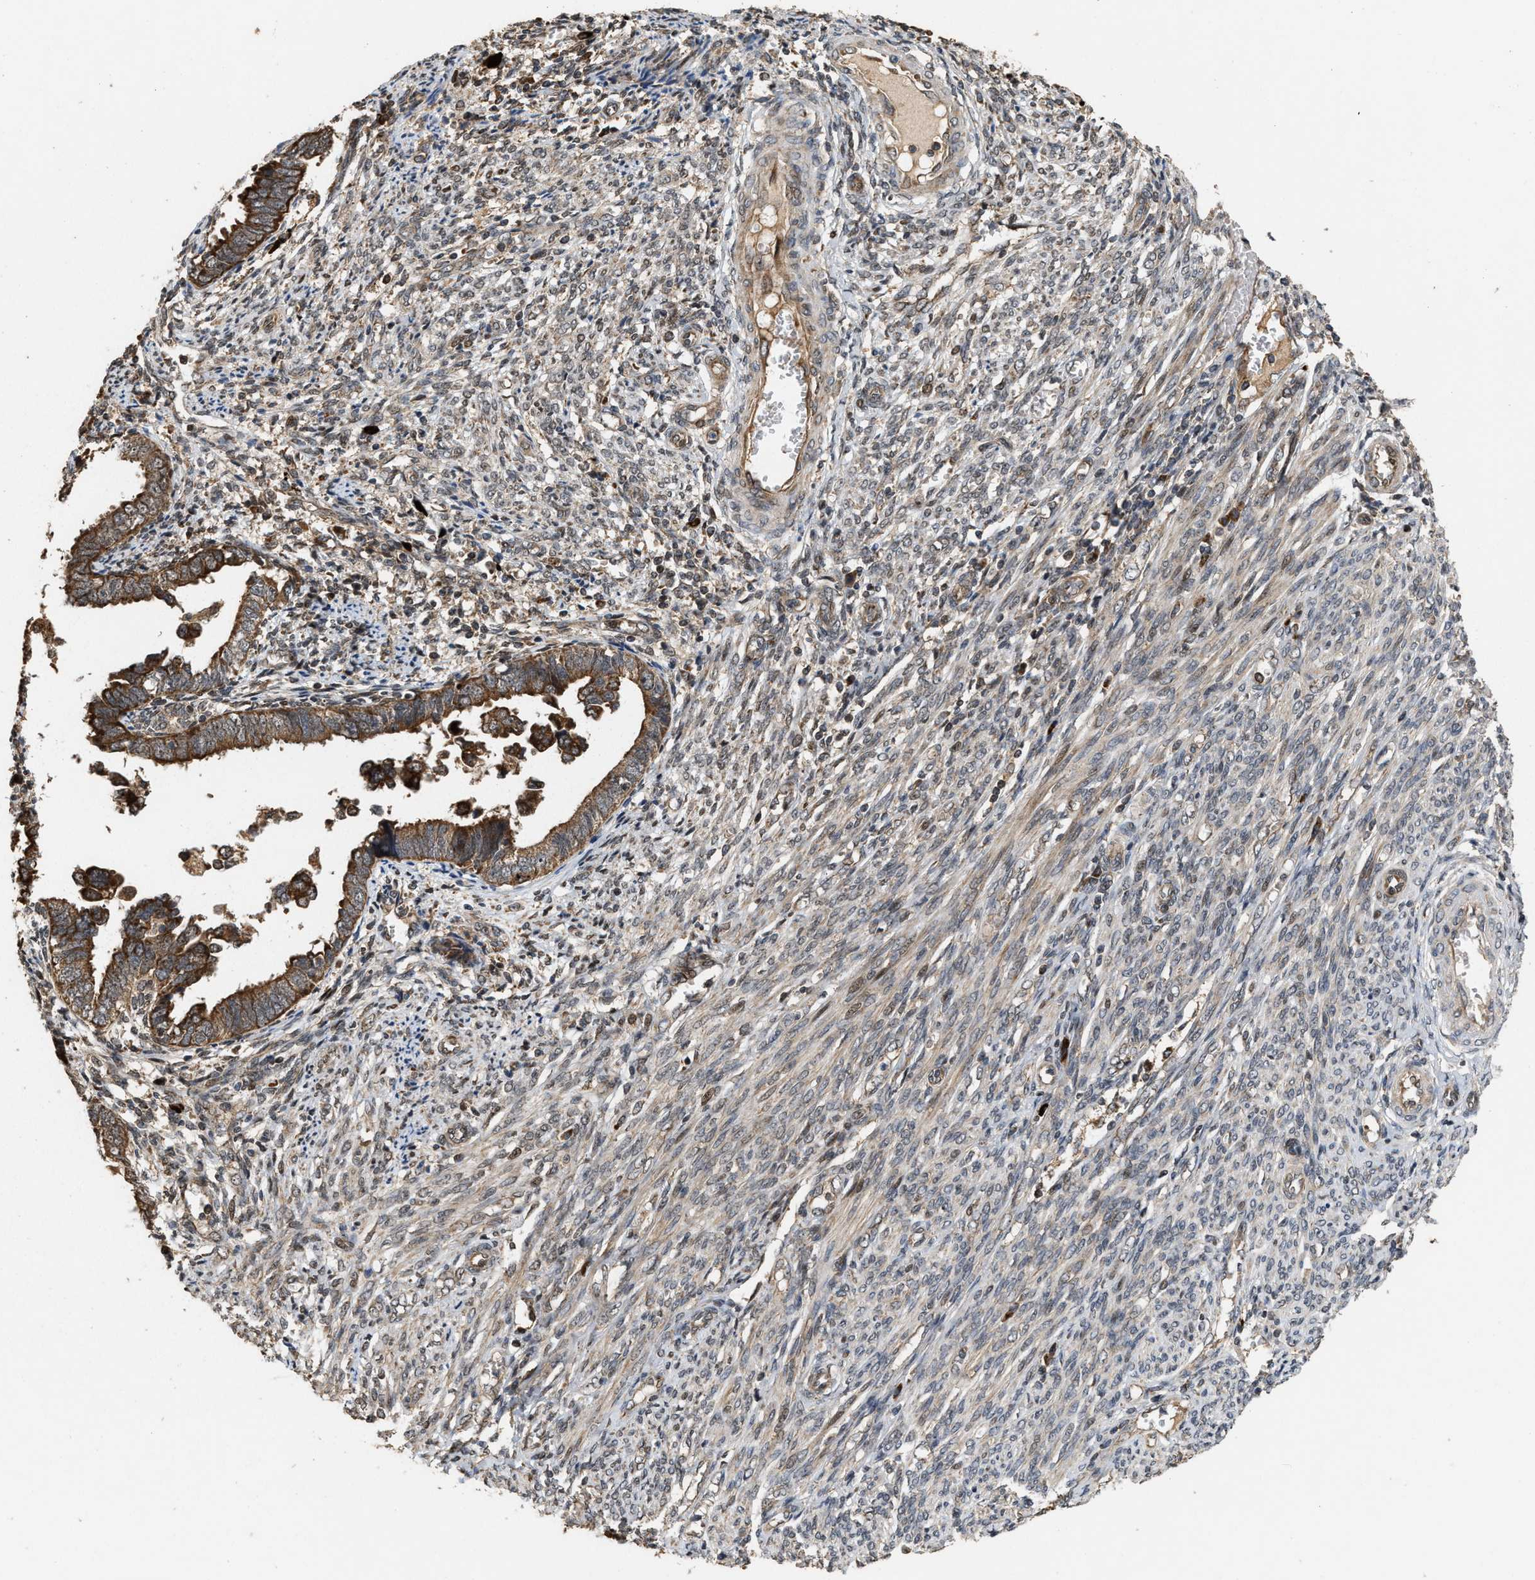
{"staining": {"intensity": "strong", "quantity": ">75%", "location": "cytoplasmic/membranous"}, "tissue": "endometrial cancer", "cell_type": "Tumor cells", "image_type": "cancer", "snomed": [{"axis": "morphology", "description": "Adenocarcinoma, NOS"}, {"axis": "topography", "description": "Endometrium"}], "caption": "Strong cytoplasmic/membranous protein positivity is seen in about >75% of tumor cells in adenocarcinoma (endometrial).", "gene": "ELP2", "patient": {"sex": "female", "age": 75}}